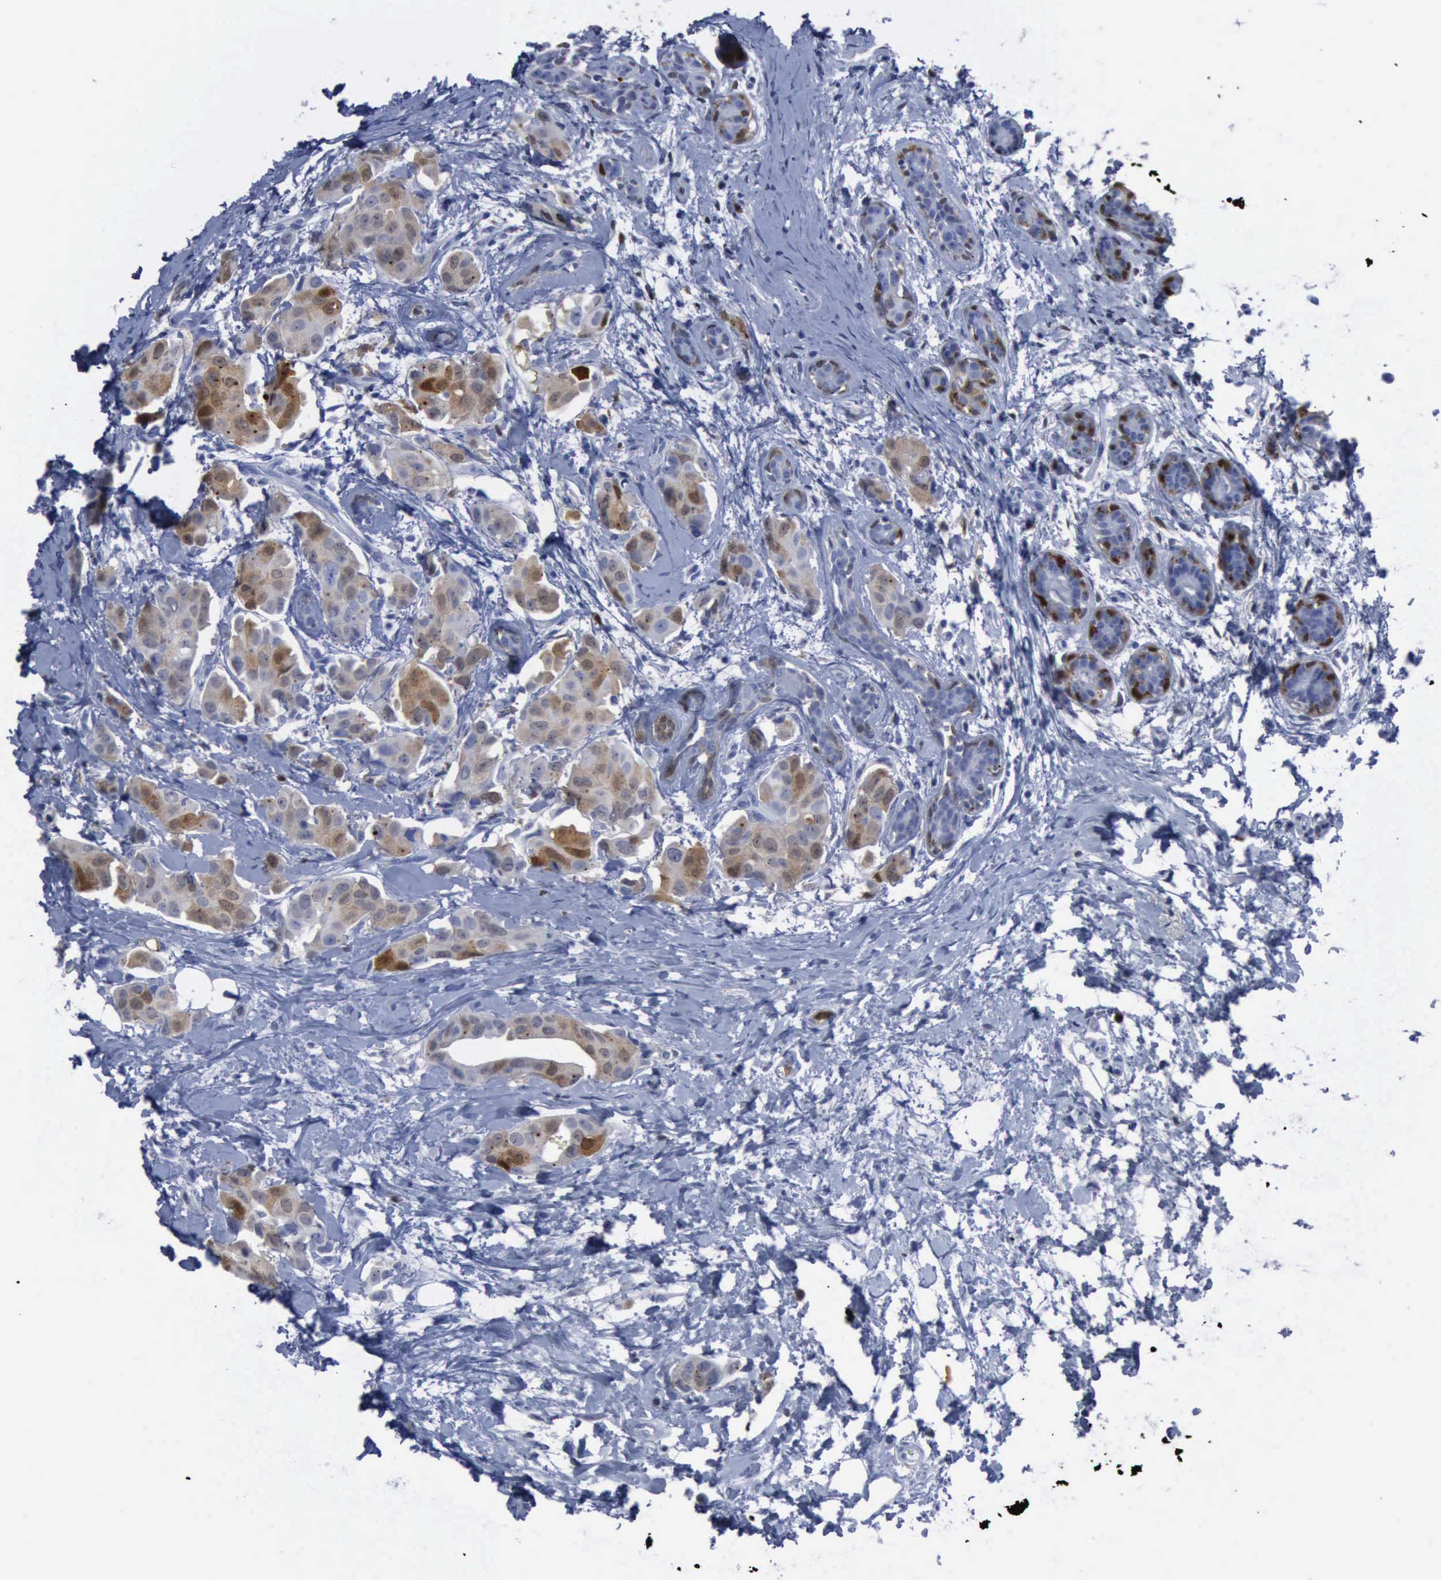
{"staining": {"intensity": "moderate", "quantity": "25%-75%", "location": "cytoplasmic/membranous"}, "tissue": "breast cancer", "cell_type": "Tumor cells", "image_type": "cancer", "snomed": [{"axis": "morphology", "description": "Duct carcinoma"}, {"axis": "topography", "description": "Breast"}], "caption": "High-power microscopy captured an IHC histopathology image of breast cancer, revealing moderate cytoplasmic/membranous staining in about 25%-75% of tumor cells.", "gene": "CSTA", "patient": {"sex": "female", "age": 40}}